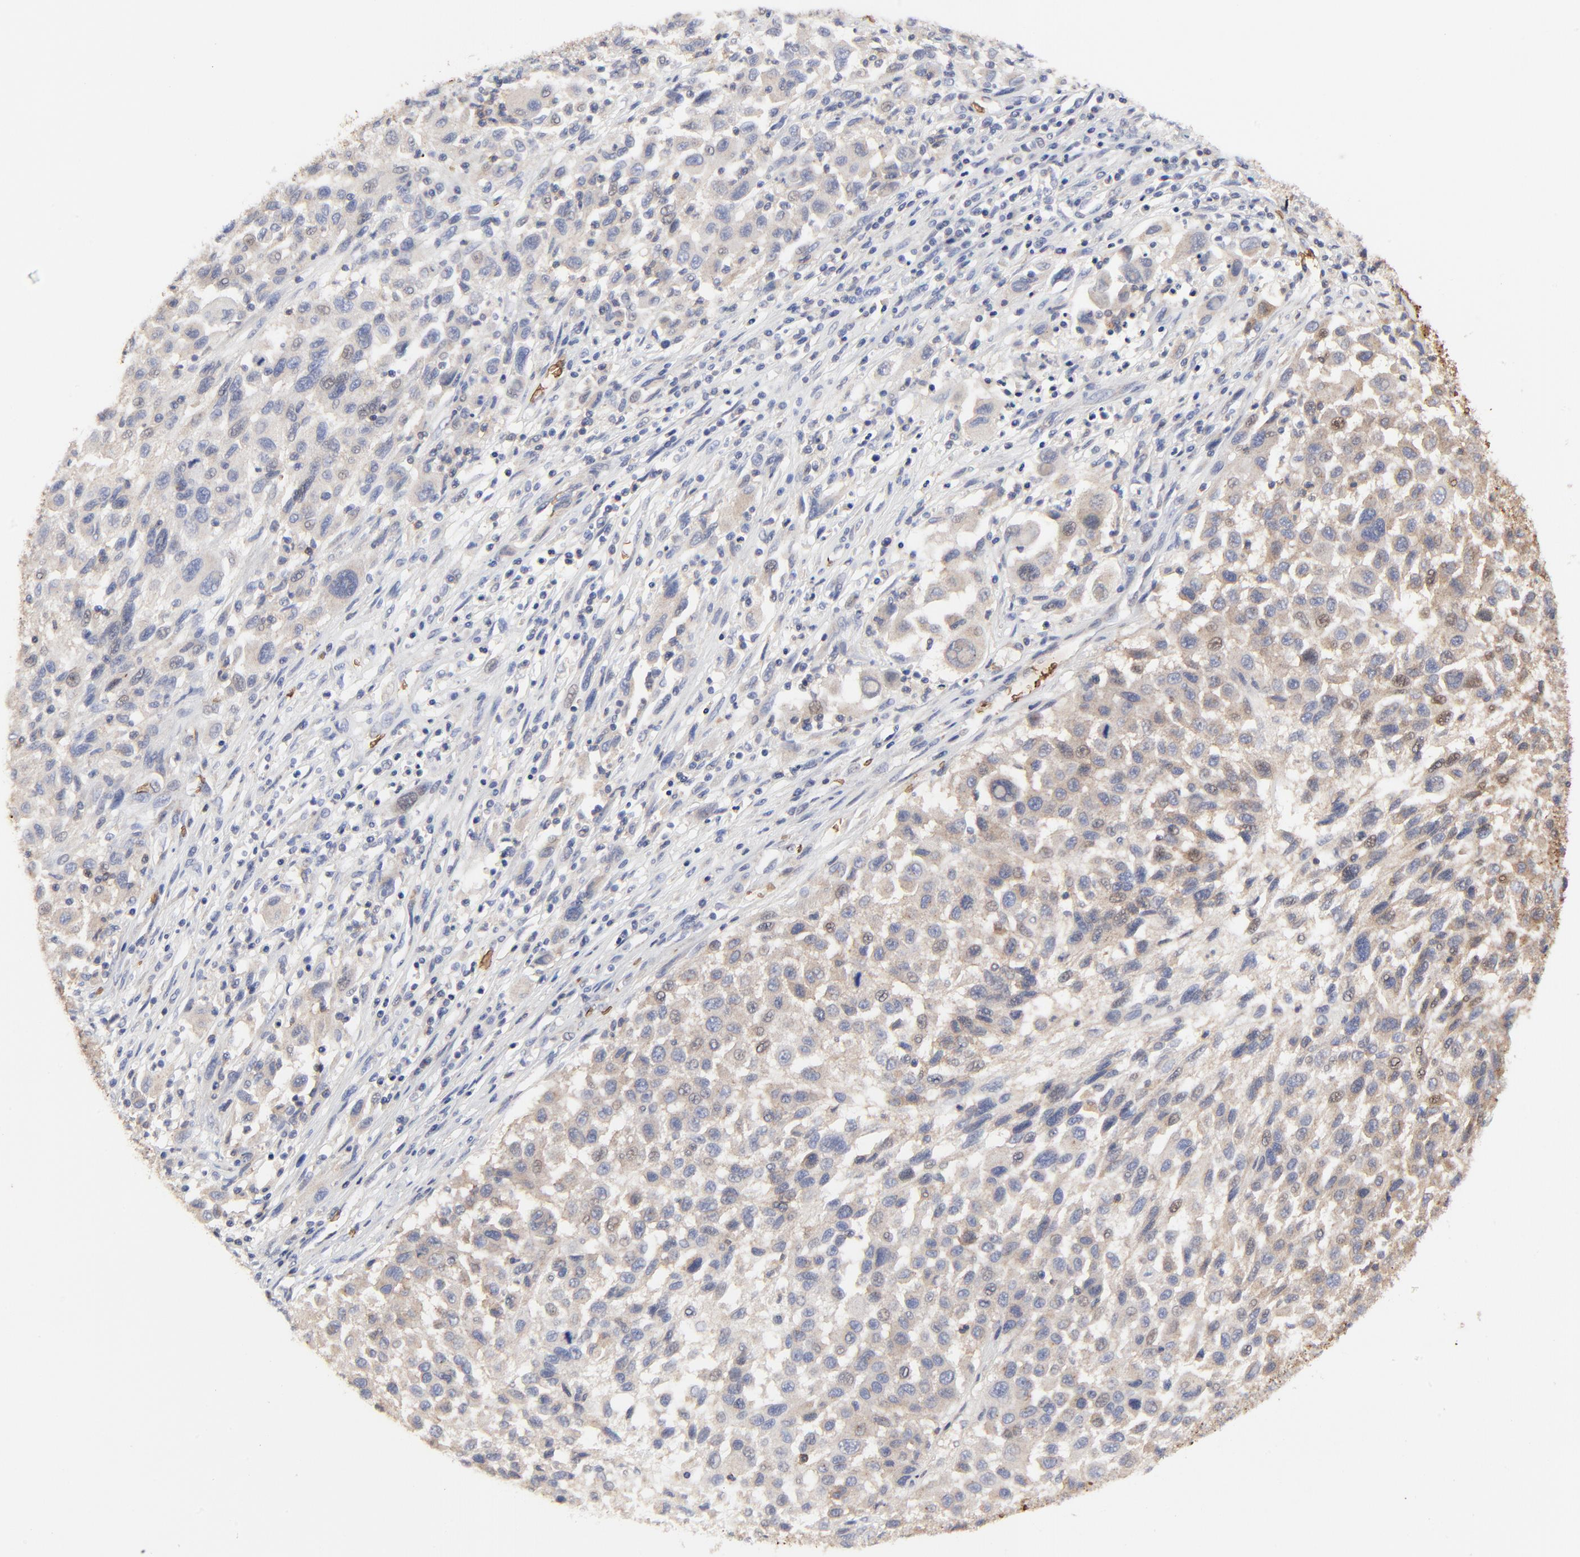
{"staining": {"intensity": "weak", "quantity": "25%-75%", "location": "cytoplasmic/membranous"}, "tissue": "melanoma", "cell_type": "Tumor cells", "image_type": "cancer", "snomed": [{"axis": "morphology", "description": "Malignant melanoma, Metastatic site"}, {"axis": "topography", "description": "Lymph node"}], "caption": "Protein staining demonstrates weak cytoplasmic/membranous staining in approximately 25%-75% of tumor cells in malignant melanoma (metastatic site).", "gene": "PAG1", "patient": {"sex": "male", "age": 61}}